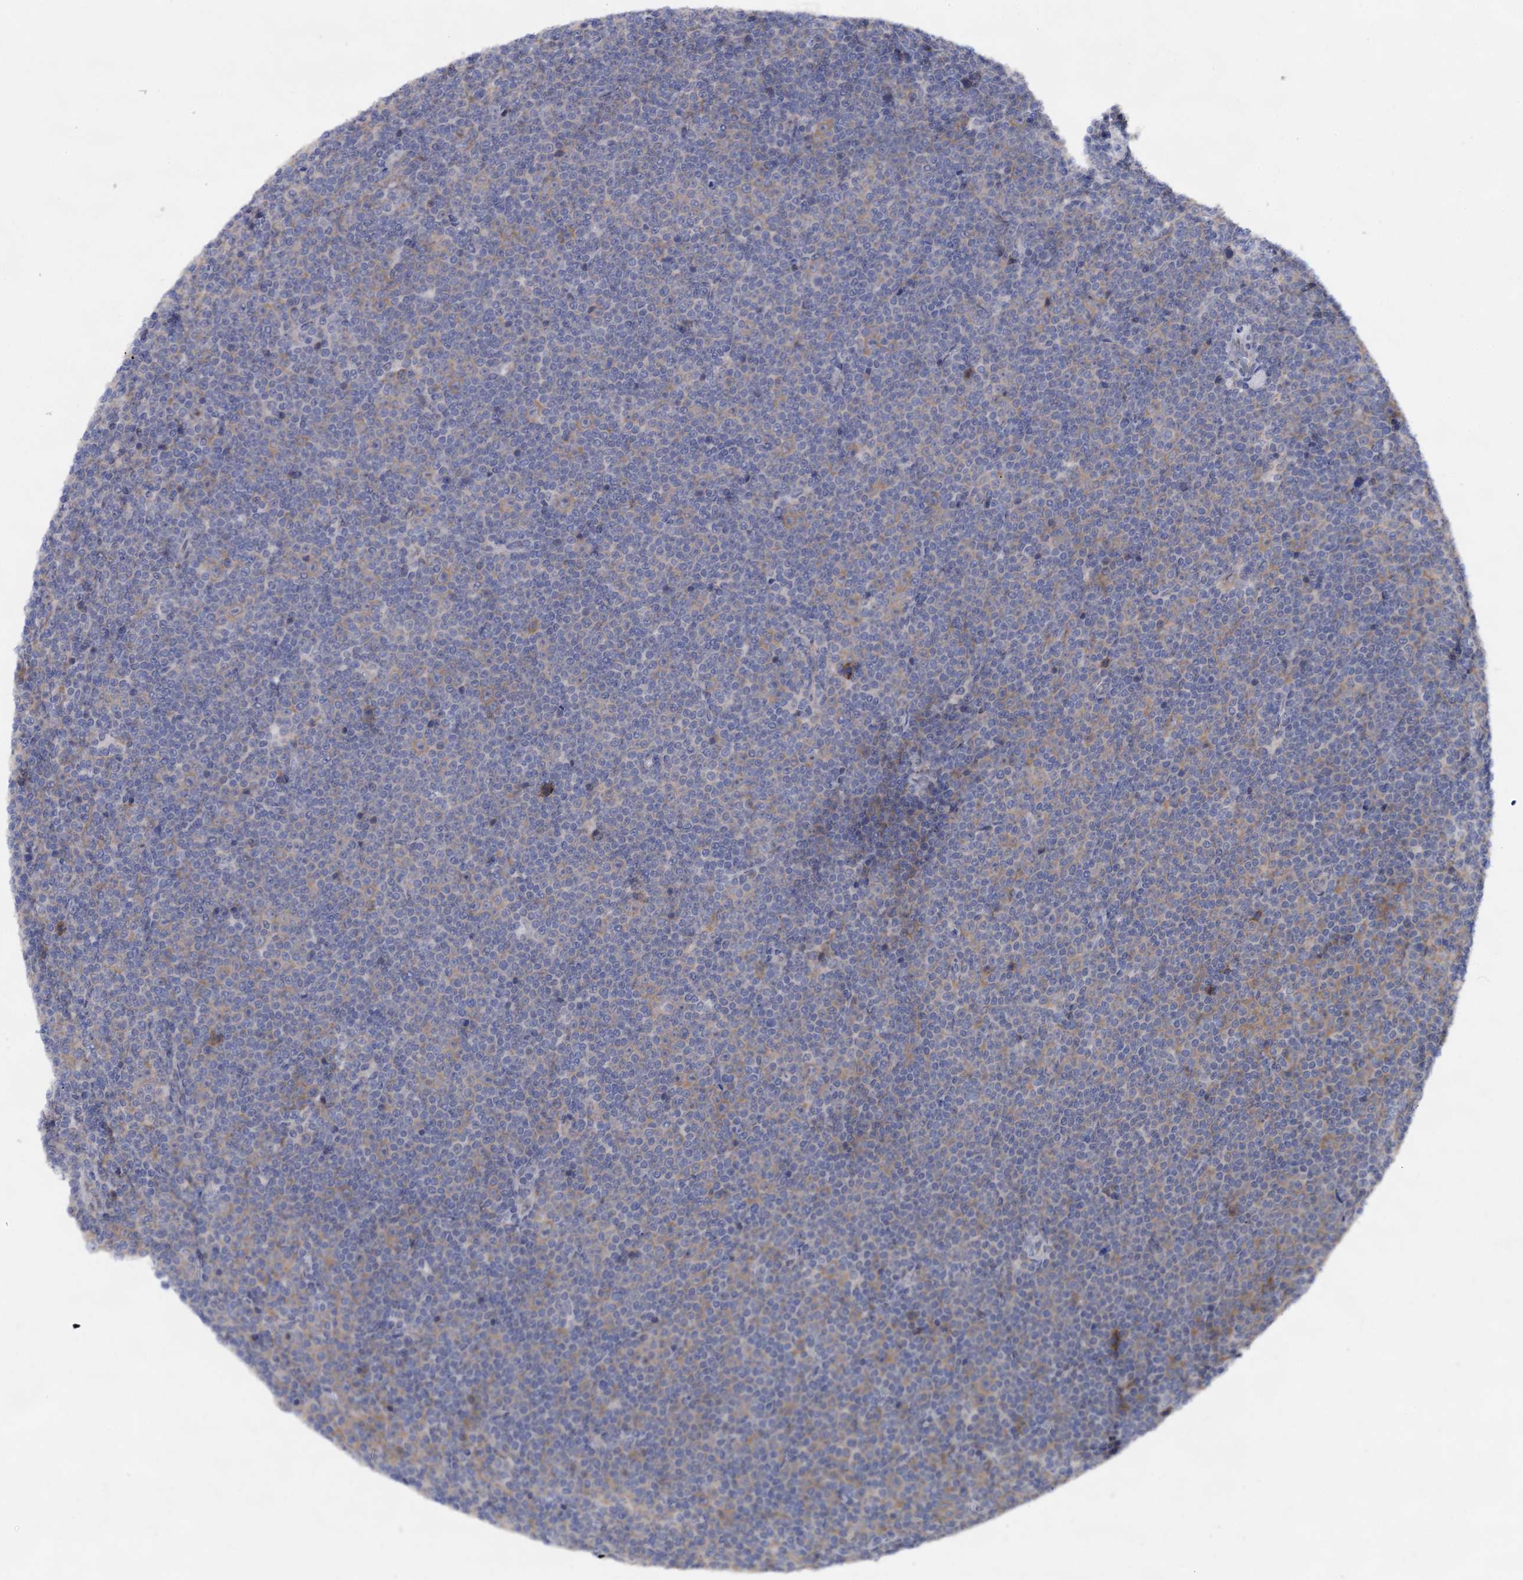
{"staining": {"intensity": "negative", "quantity": "none", "location": "none"}, "tissue": "lymphoma", "cell_type": "Tumor cells", "image_type": "cancer", "snomed": [{"axis": "morphology", "description": "Malignant lymphoma, non-Hodgkin's type, Low grade"}, {"axis": "topography", "description": "Lymph node"}], "caption": "The photomicrograph exhibits no significant positivity in tumor cells of malignant lymphoma, non-Hodgkin's type (low-grade). (Immunohistochemistry, brightfield microscopy, high magnification).", "gene": "CAPRIN2", "patient": {"sex": "female", "age": 67}}